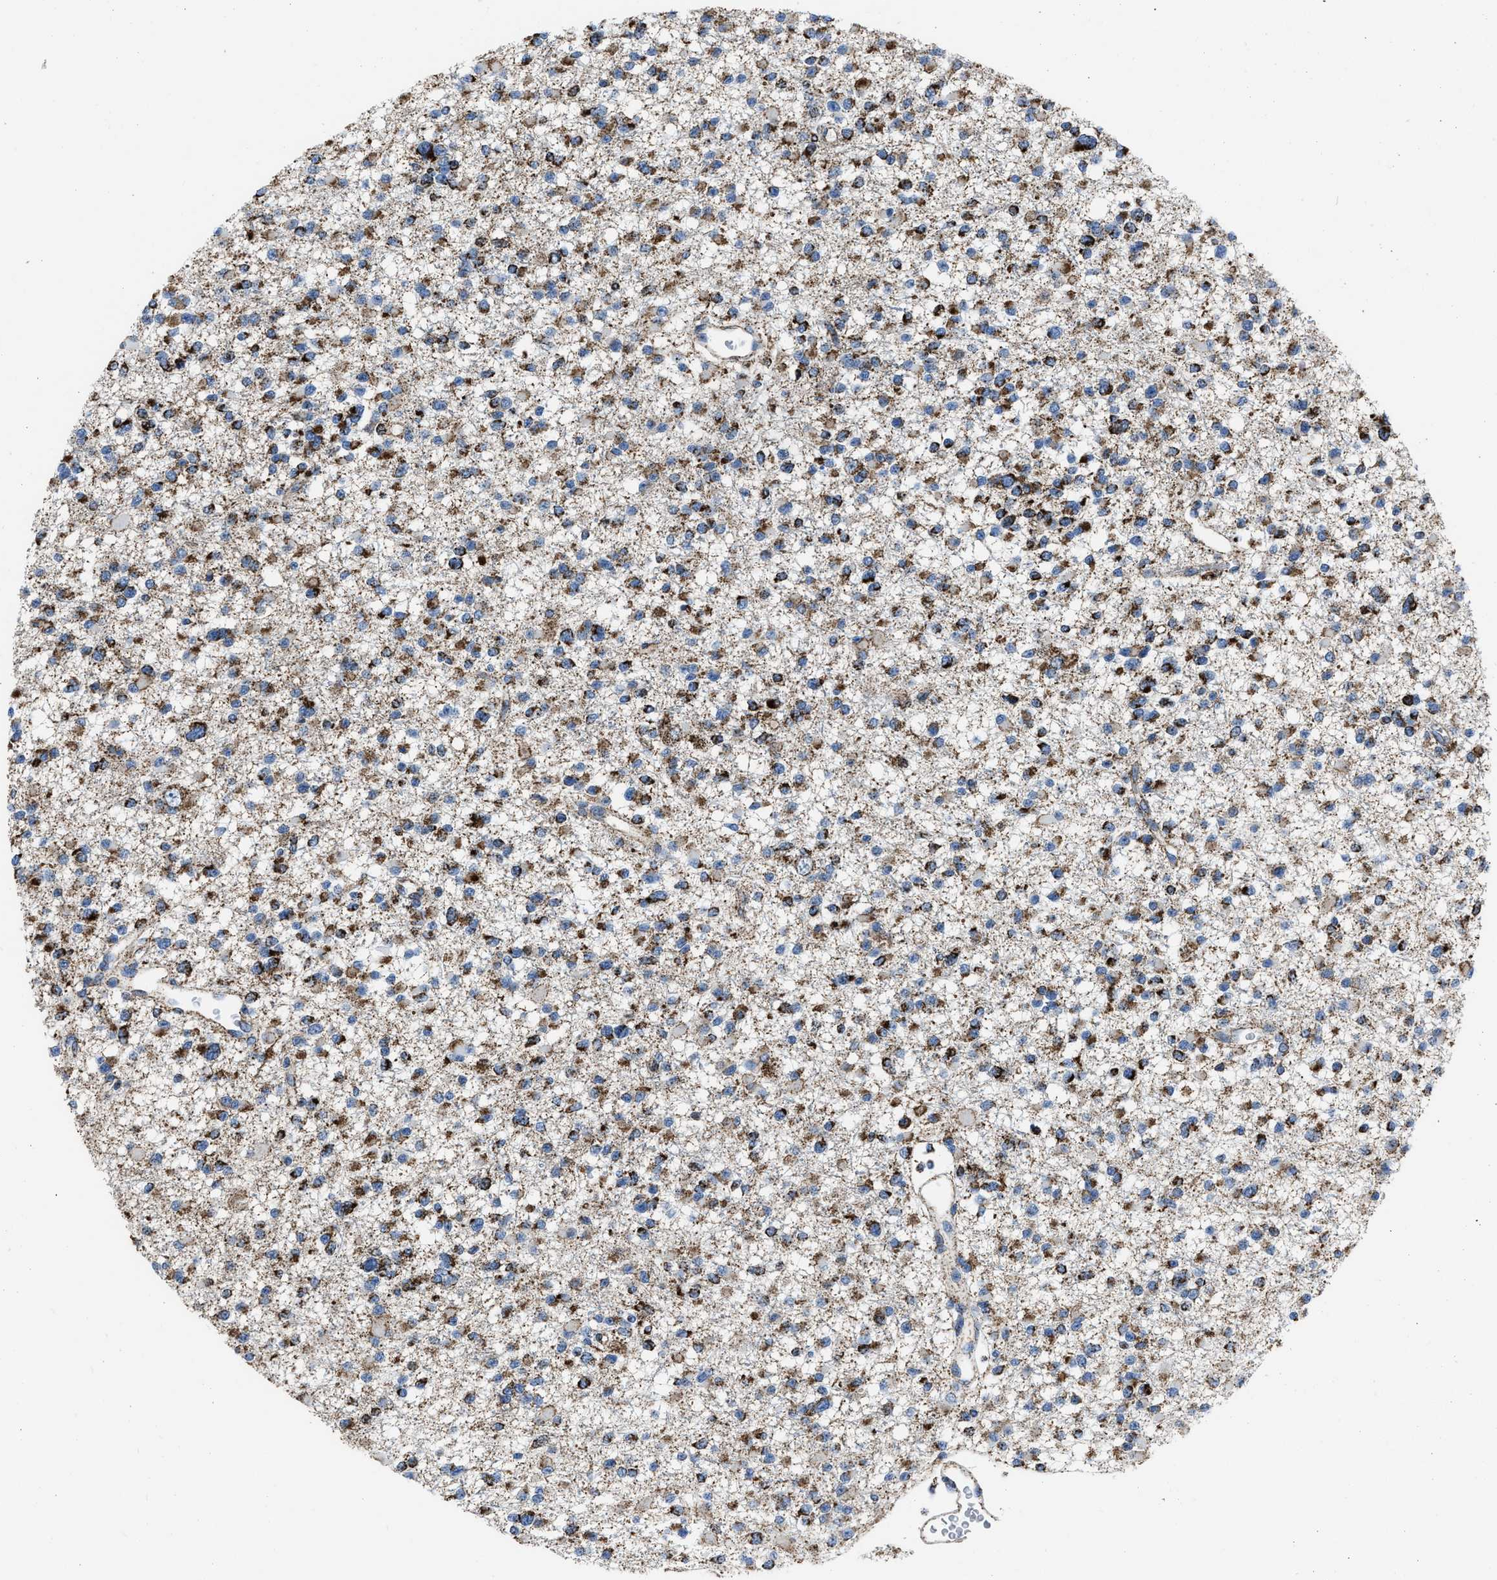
{"staining": {"intensity": "strong", "quantity": ">75%", "location": "cytoplasmic/membranous"}, "tissue": "glioma", "cell_type": "Tumor cells", "image_type": "cancer", "snomed": [{"axis": "morphology", "description": "Glioma, malignant, Low grade"}, {"axis": "topography", "description": "Brain"}], "caption": "A micrograph of human low-grade glioma (malignant) stained for a protein displays strong cytoplasmic/membranous brown staining in tumor cells.", "gene": "NSD3", "patient": {"sex": "female", "age": 22}}